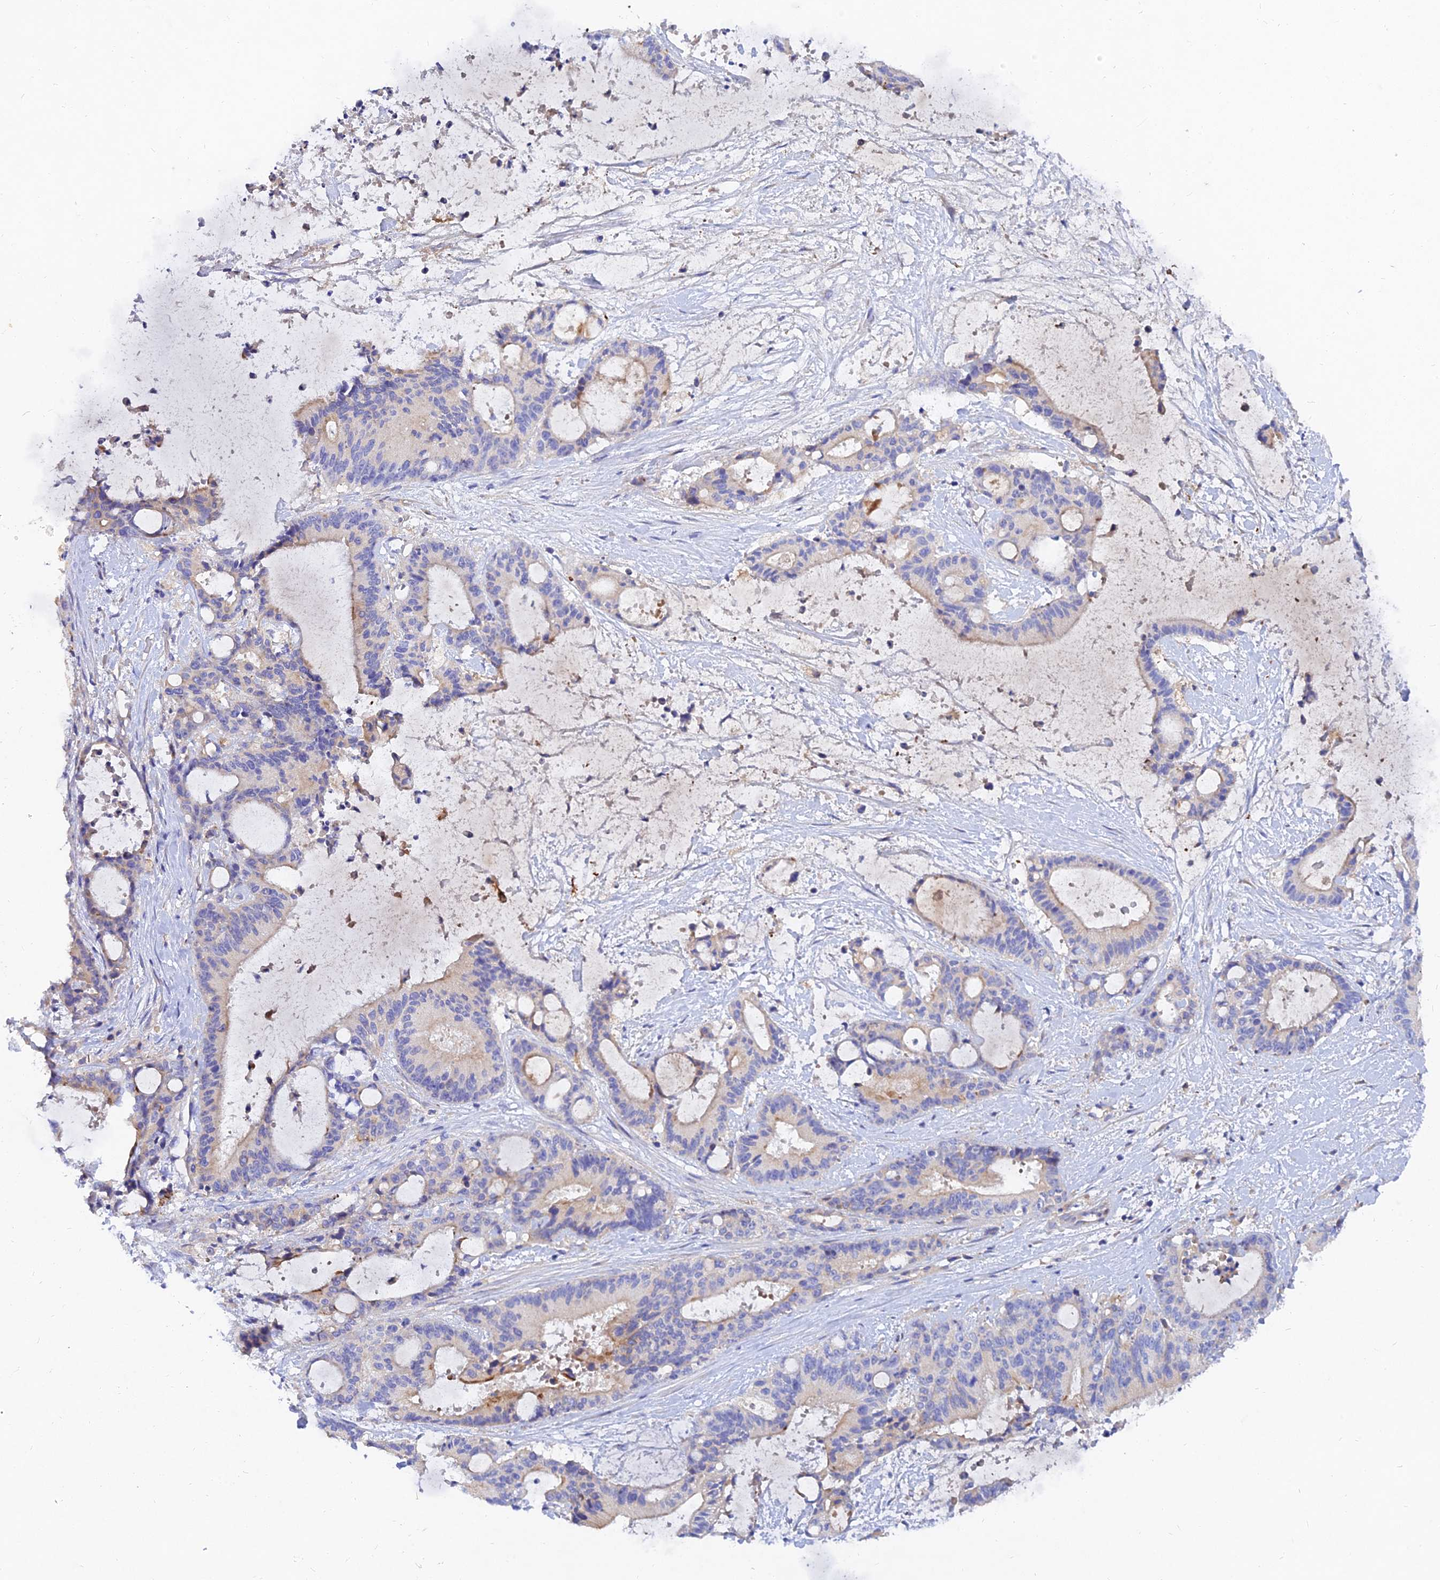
{"staining": {"intensity": "negative", "quantity": "none", "location": "none"}, "tissue": "liver cancer", "cell_type": "Tumor cells", "image_type": "cancer", "snomed": [{"axis": "morphology", "description": "Normal tissue, NOS"}, {"axis": "morphology", "description": "Cholangiocarcinoma"}, {"axis": "topography", "description": "Liver"}, {"axis": "topography", "description": "Peripheral nerve tissue"}], "caption": "High power microscopy image of an immunohistochemistry (IHC) photomicrograph of liver cholangiocarcinoma, revealing no significant positivity in tumor cells. (DAB immunohistochemistry with hematoxylin counter stain).", "gene": "MROH1", "patient": {"sex": "female", "age": 73}}